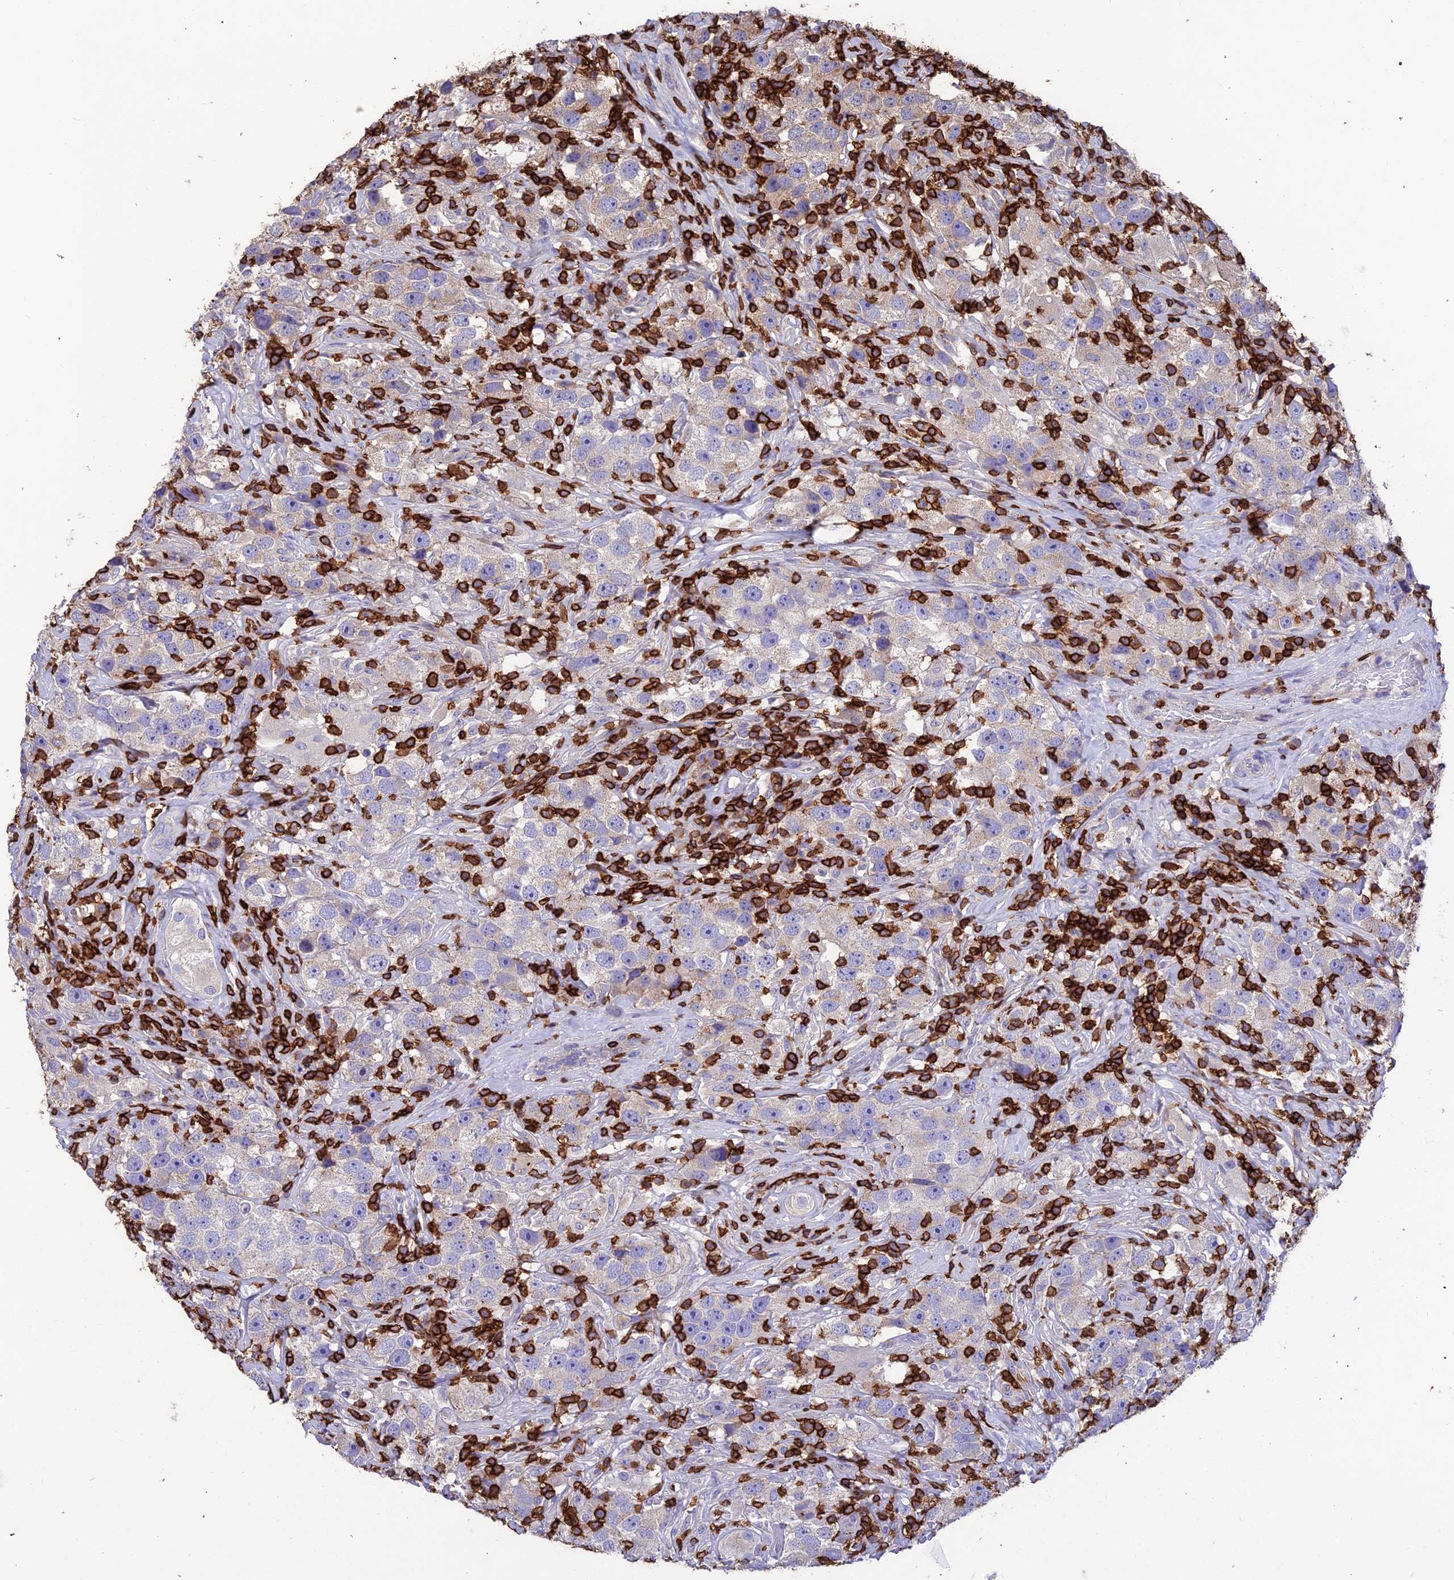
{"staining": {"intensity": "negative", "quantity": "none", "location": "none"}, "tissue": "testis cancer", "cell_type": "Tumor cells", "image_type": "cancer", "snomed": [{"axis": "morphology", "description": "Seminoma, NOS"}, {"axis": "topography", "description": "Testis"}], "caption": "An IHC photomicrograph of testis cancer (seminoma) is shown. There is no staining in tumor cells of testis cancer (seminoma).", "gene": "PTPRCAP", "patient": {"sex": "male", "age": 49}}